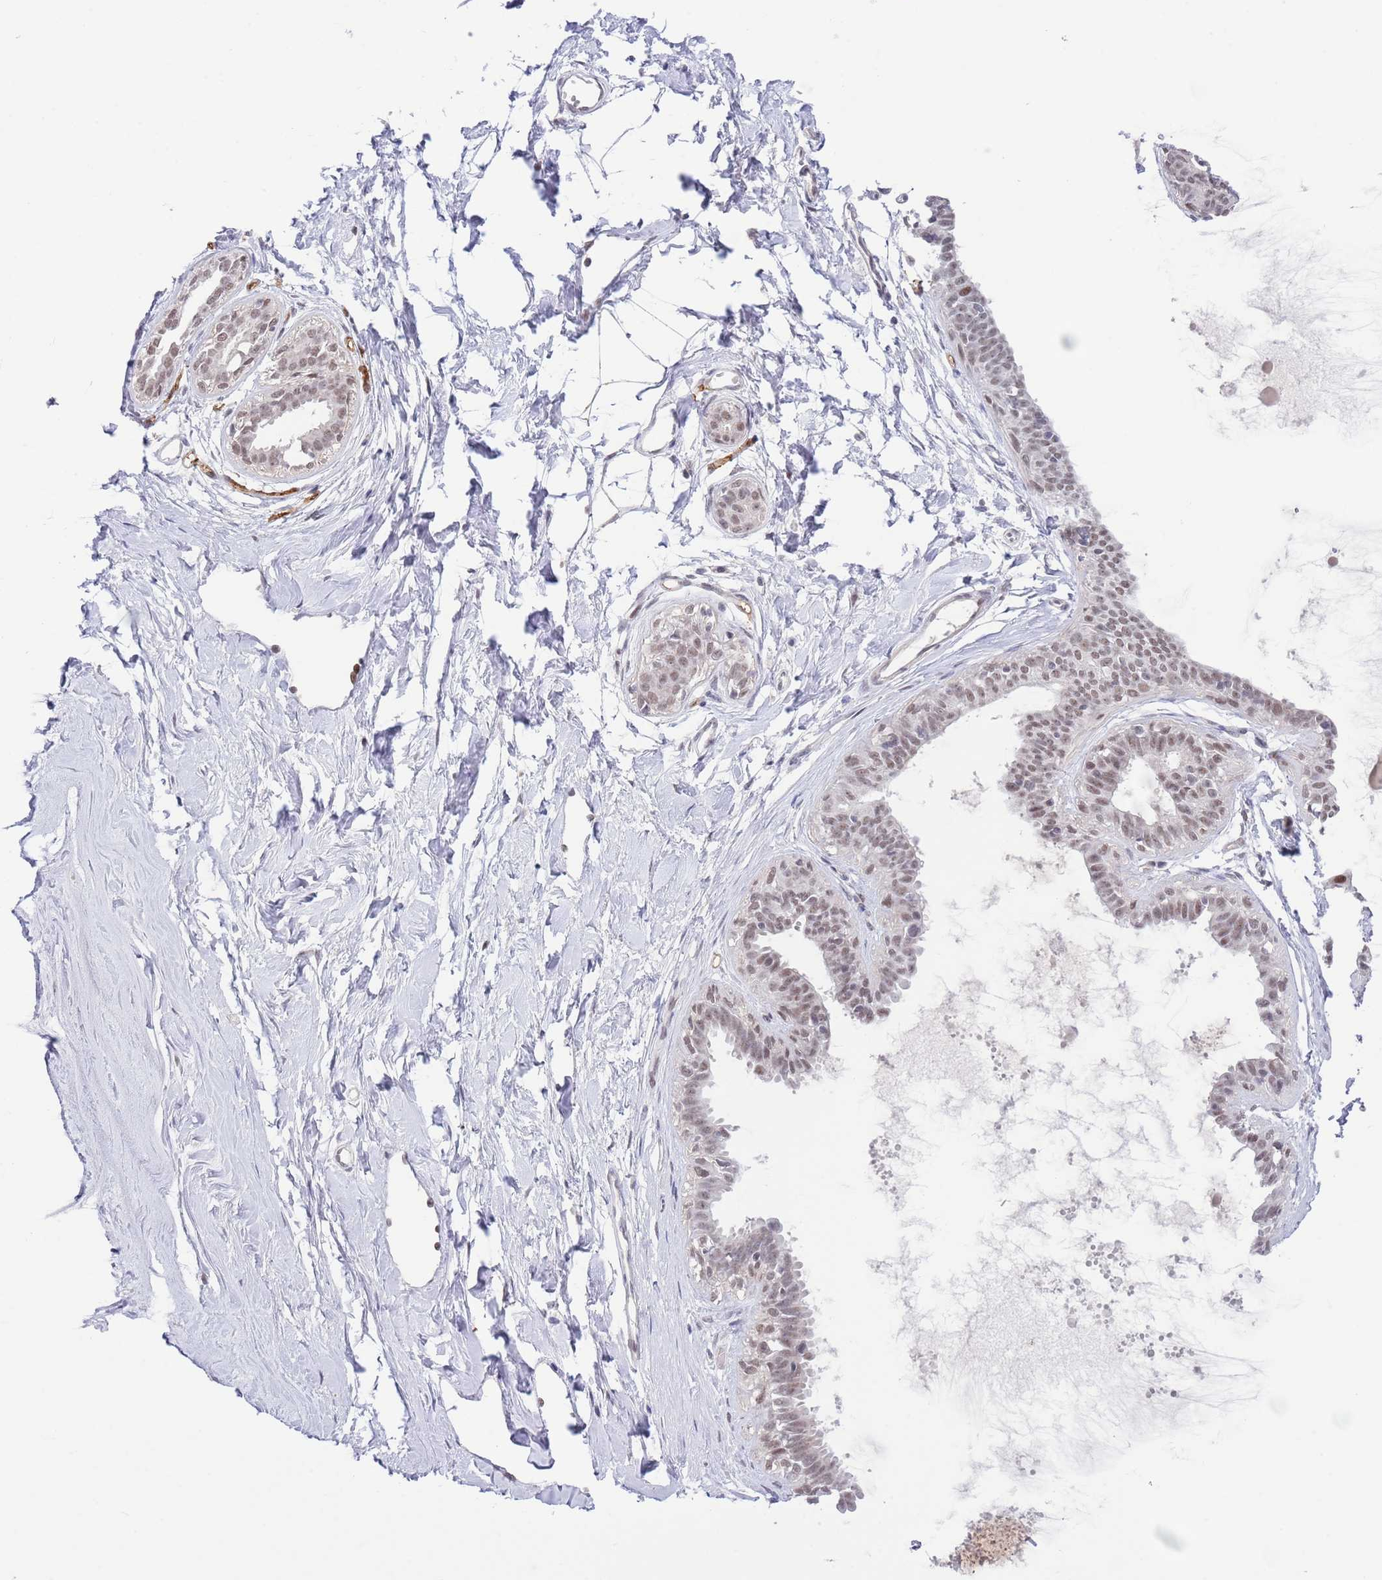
{"staining": {"intensity": "negative", "quantity": "none", "location": "none"}, "tissue": "breast", "cell_type": "Adipocytes", "image_type": "normal", "snomed": [{"axis": "morphology", "description": "Normal tissue, NOS"}, {"axis": "topography", "description": "Breast"}], "caption": "This is an immunohistochemistry image of normal breast. There is no staining in adipocytes.", "gene": "RFX1", "patient": {"sex": "female", "age": 45}}